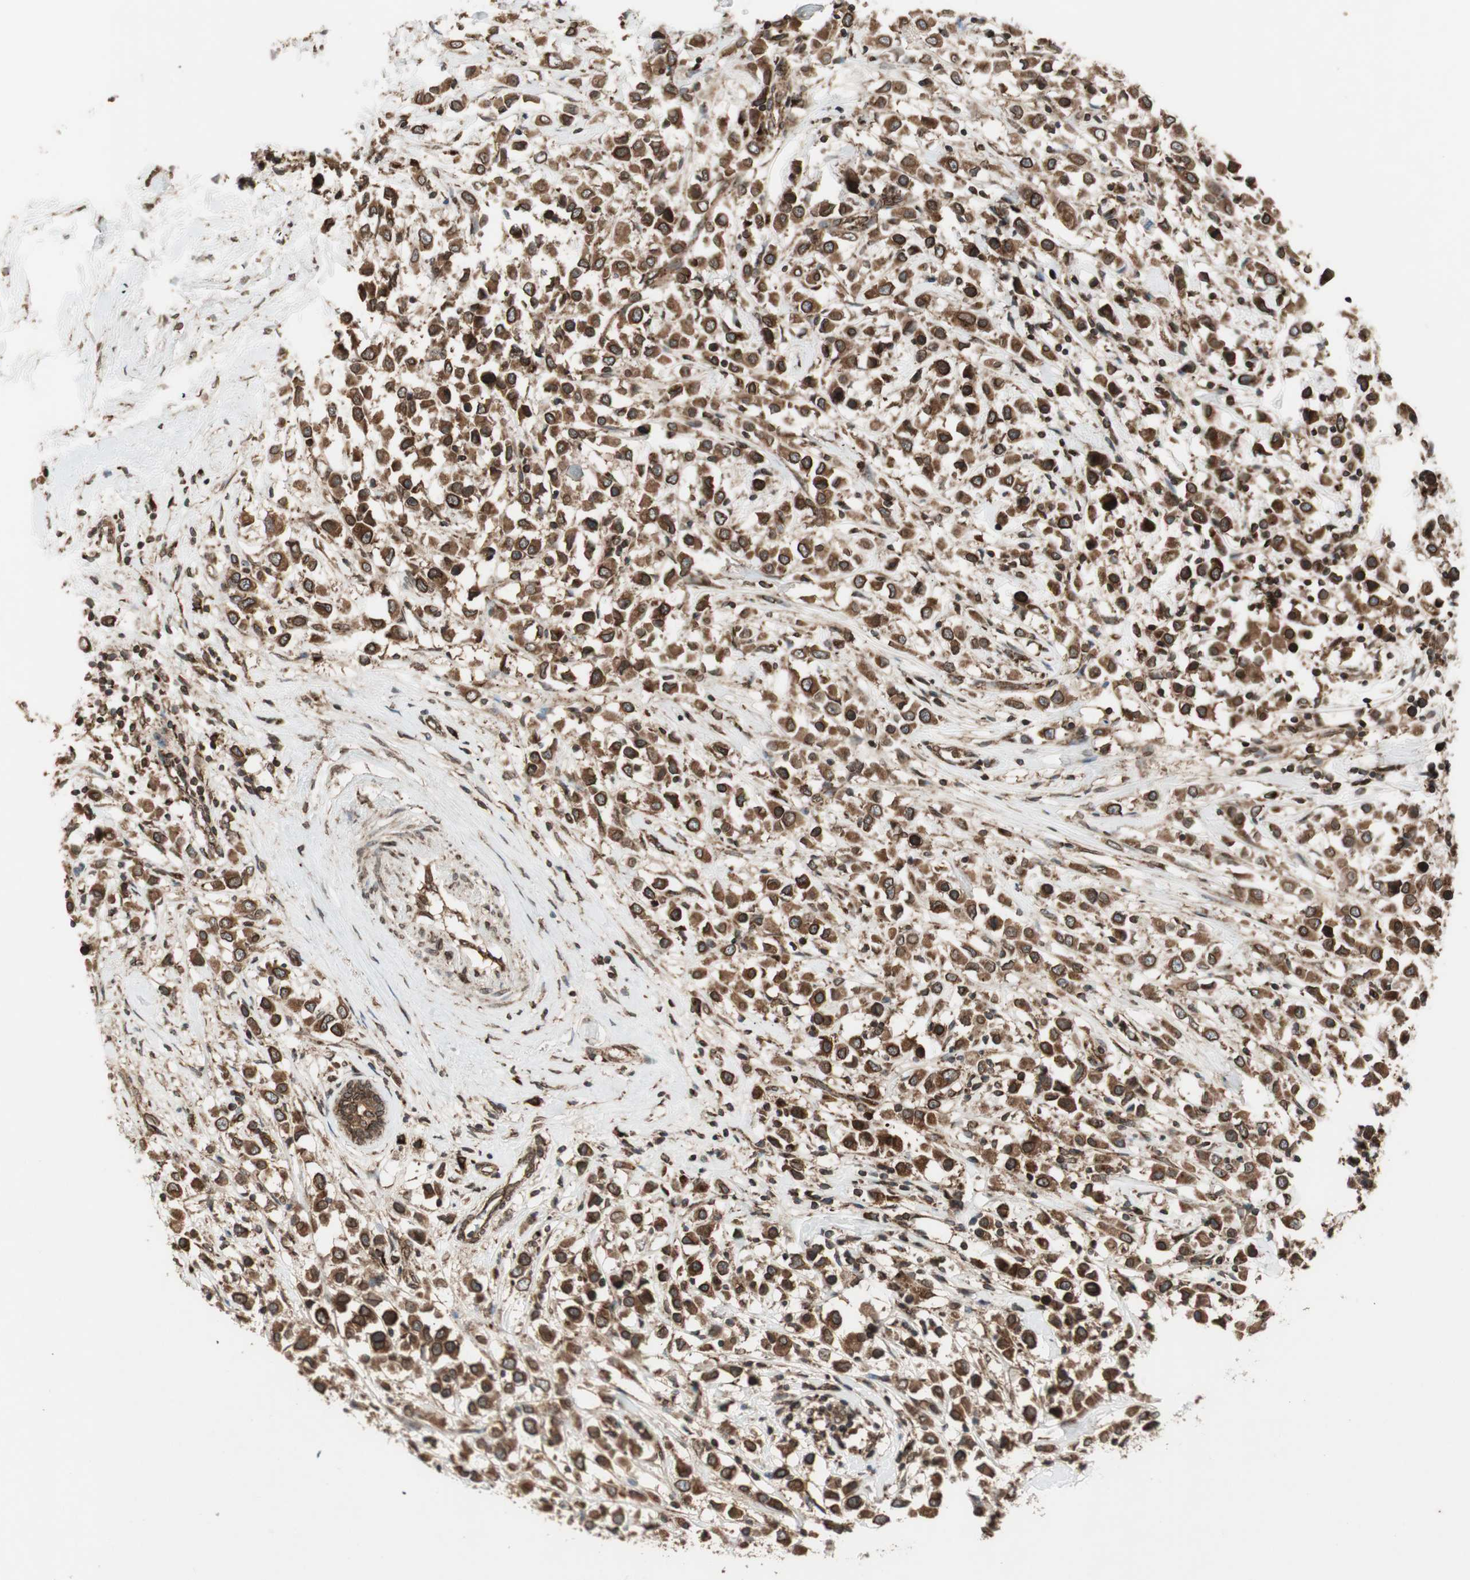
{"staining": {"intensity": "strong", "quantity": ">75%", "location": "cytoplasmic/membranous,nuclear"}, "tissue": "breast cancer", "cell_type": "Tumor cells", "image_type": "cancer", "snomed": [{"axis": "morphology", "description": "Duct carcinoma"}, {"axis": "topography", "description": "Breast"}], "caption": "Protein staining reveals strong cytoplasmic/membranous and nuclear positivity in approximately >75% of tumor cells in breast cancer (invasive ductal carcinoma). The staining is performed using DAB (3,3'-diaminobenzidine) brown chromogen to label protein expression. The nuclei are counter-stained blue using hematoxylin.", "gene": "NUP62", "patient": {"sex": "female", "age": 61}}